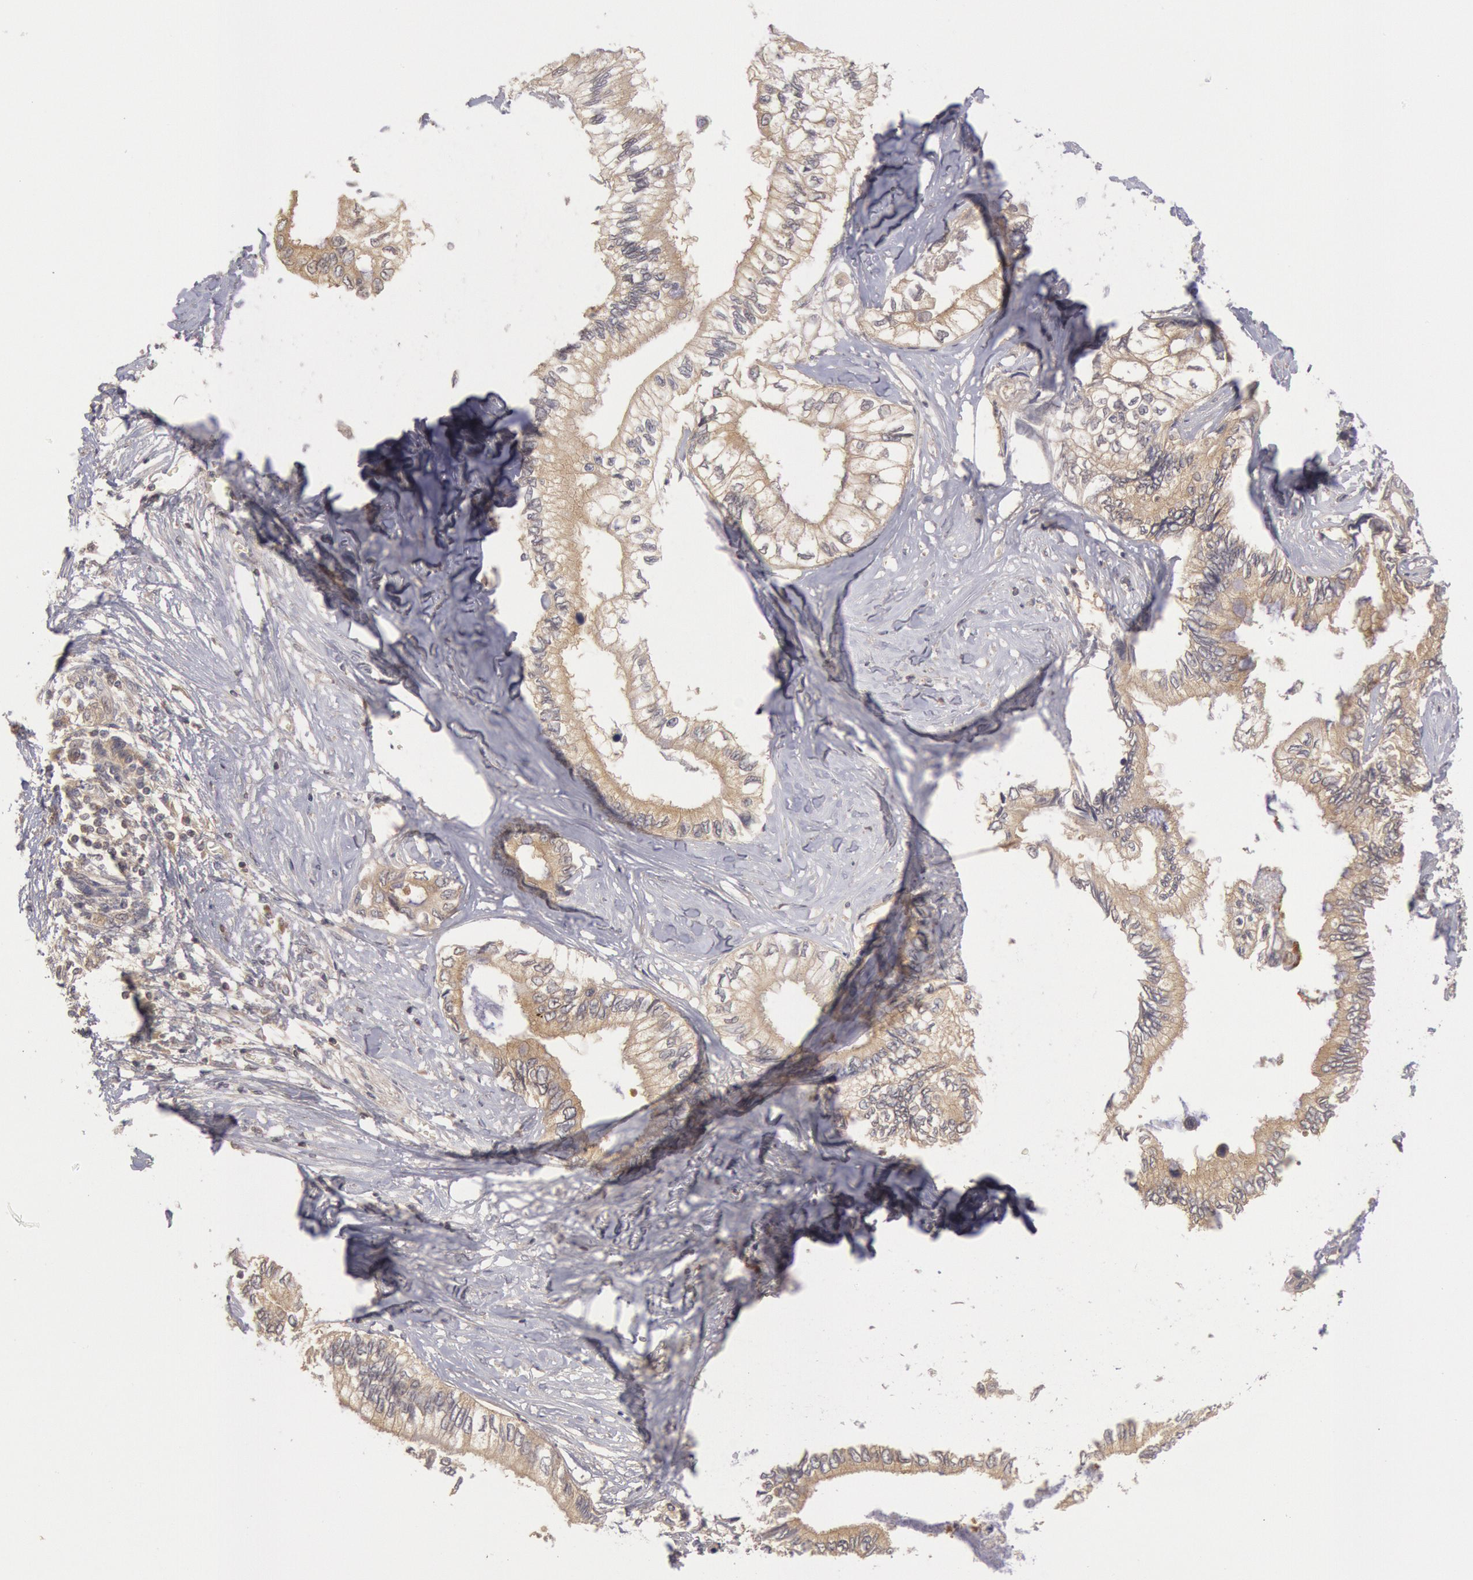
{"staining": {"intensity": "weak", "quantity": ">75%", "location": "cytoplasmic/membranous"}, "tissue": "pancreatic cancer", "cell_type": "Tumor cells", "image_type": "cancer", "snomed": [{"axis": "morphology", "description": "Adenocarcinoma, NOS"}, {"axis": "topography", "description": "Pancreas"}], "caption": "Brown immunohistochemical staining in human pancreatic cancer exhibits weak cytoplasmic/membranous expression in approximately >75% of tumor cells.", "gene": "BRAF", "patient": {"sex": "female", "age": 66}}